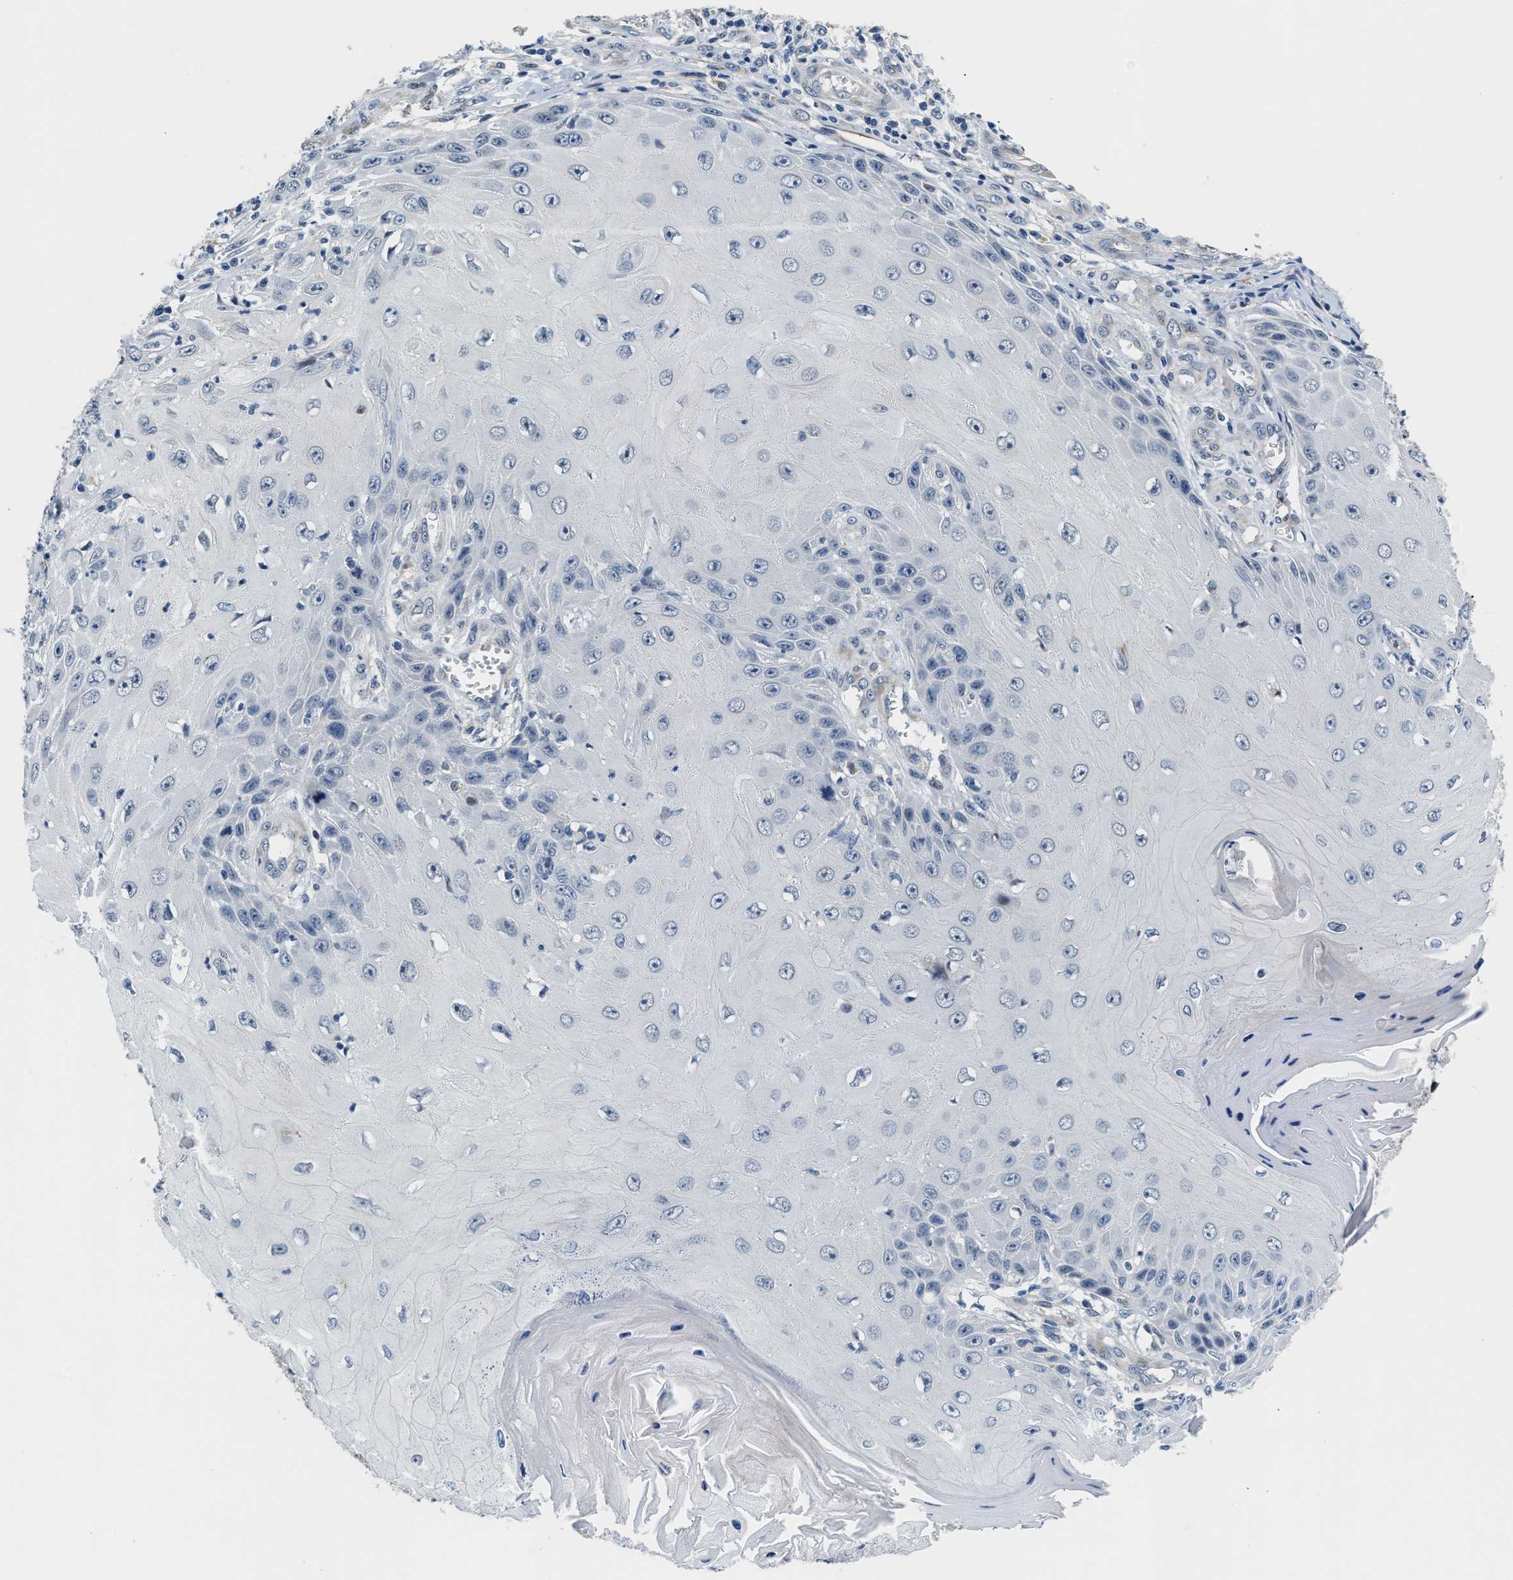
{"staining": {"intensity": "negative", "quantity": "none", "location": "none"}, "tissue": "skin cancer", "cell_type": "Tumor cells", "image_type": "cancer", "snomed": [{"axis": "morphology", "description": "Squamous cell carcinoma, NOS"}, {"axis": "topography", "description": "Skin"}], "caption": "High magnification brightfield microscopy of squamous cell carcinoma (skin) stained with DAB (brown) and counterstained with hematoxylin (blue): tumor cells show no significant positivity.", "gene": "PPM1H", "patient": {"sex": "female", "age": 73}}